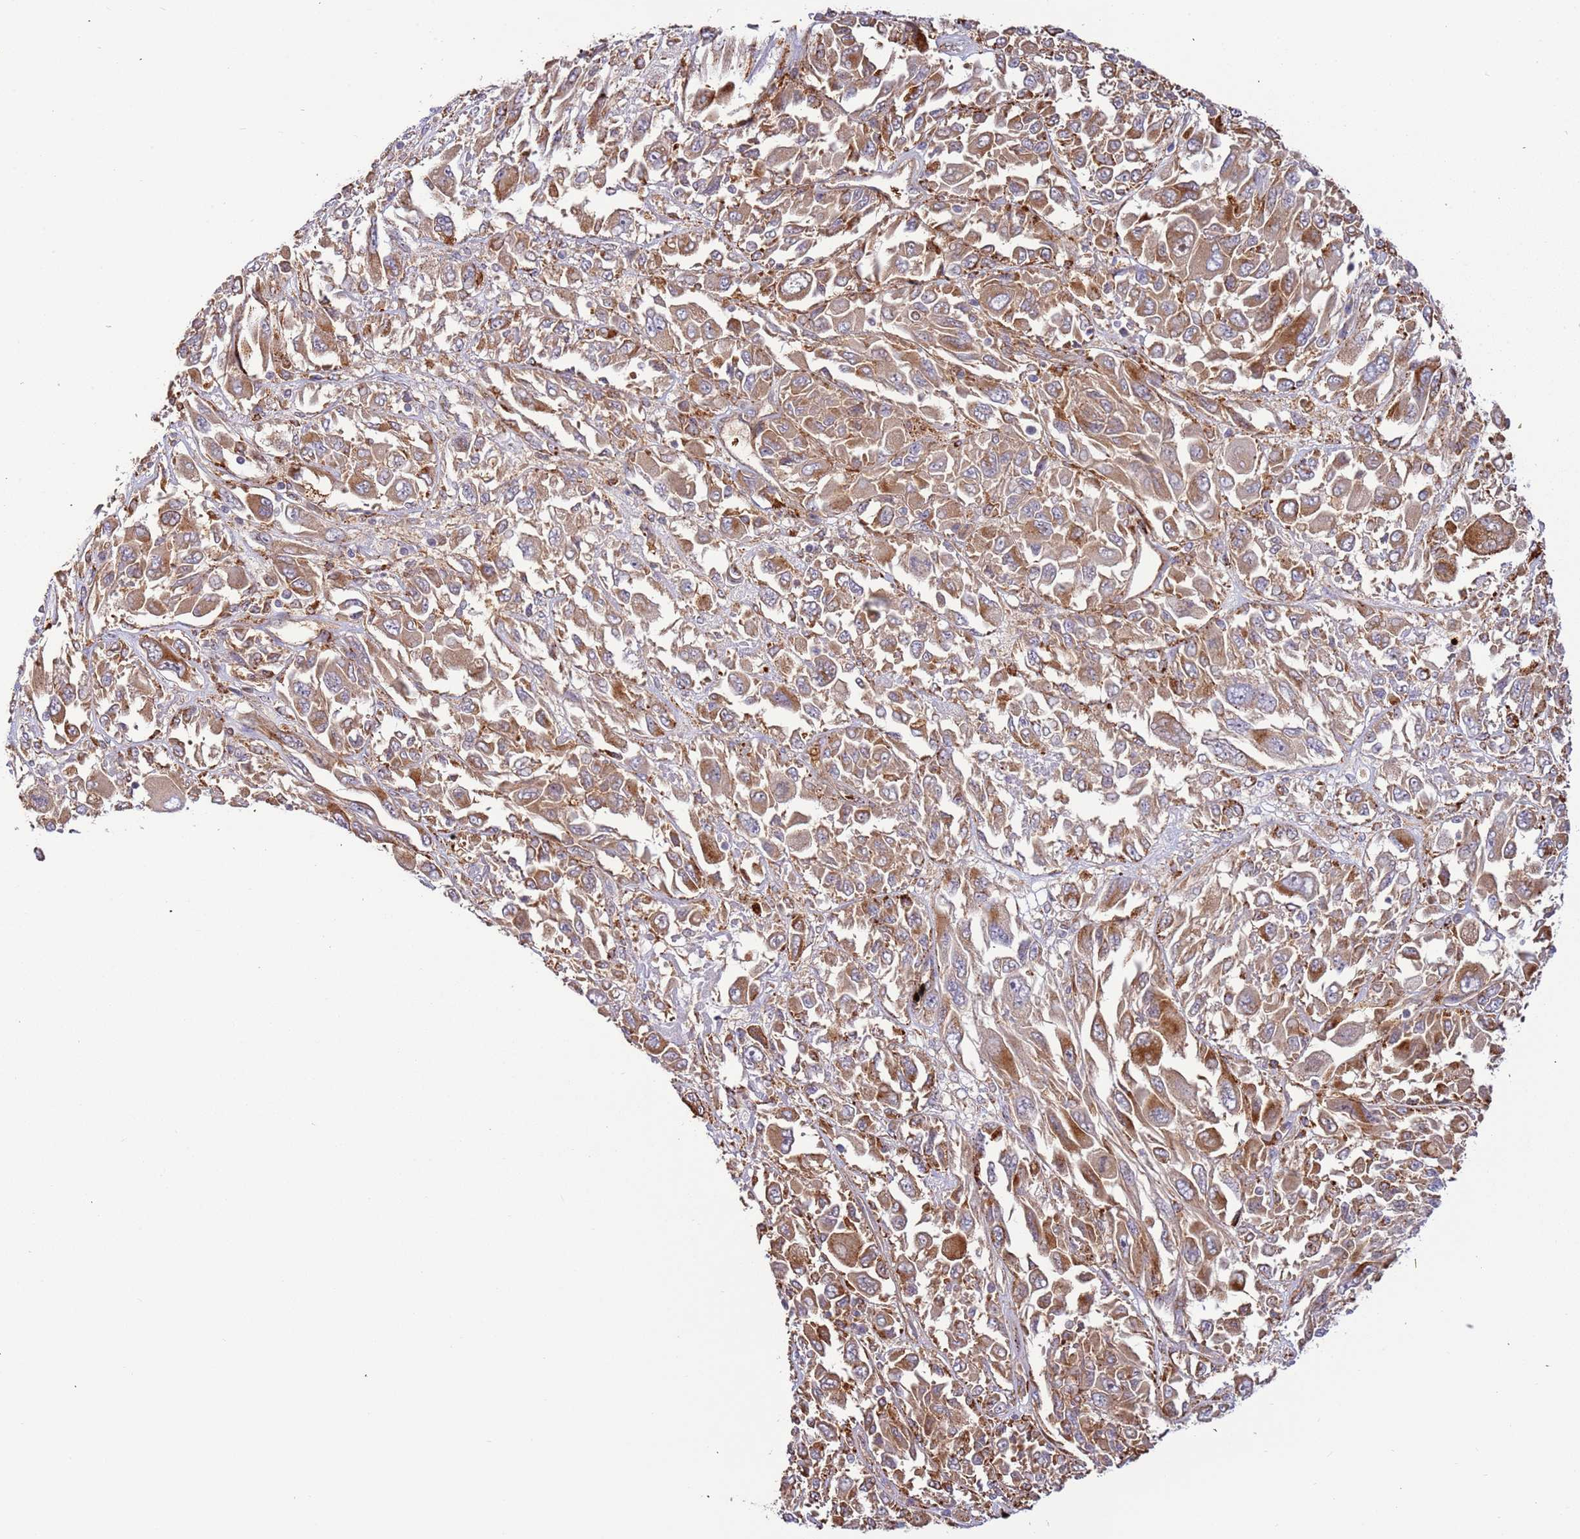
{"staining": {"intensity": "moderate", "quantity": ">75%", "location": "cytoplasmic/membranous"}, "tissue": "melanoma", "cell_type": "Tumor cells", "image_type": "cancer", "snomed": [{"axis": "morphology", "description": "Malignant melanoma, NOS"}, {"axis": "topography", "description": "Skin"}], "caption": "Human melanoma stained with a protein marker demonstrates moderate staining in tumor cells.", "gene": "VPS36", "patient": {"sex": "female", "age": 91}}